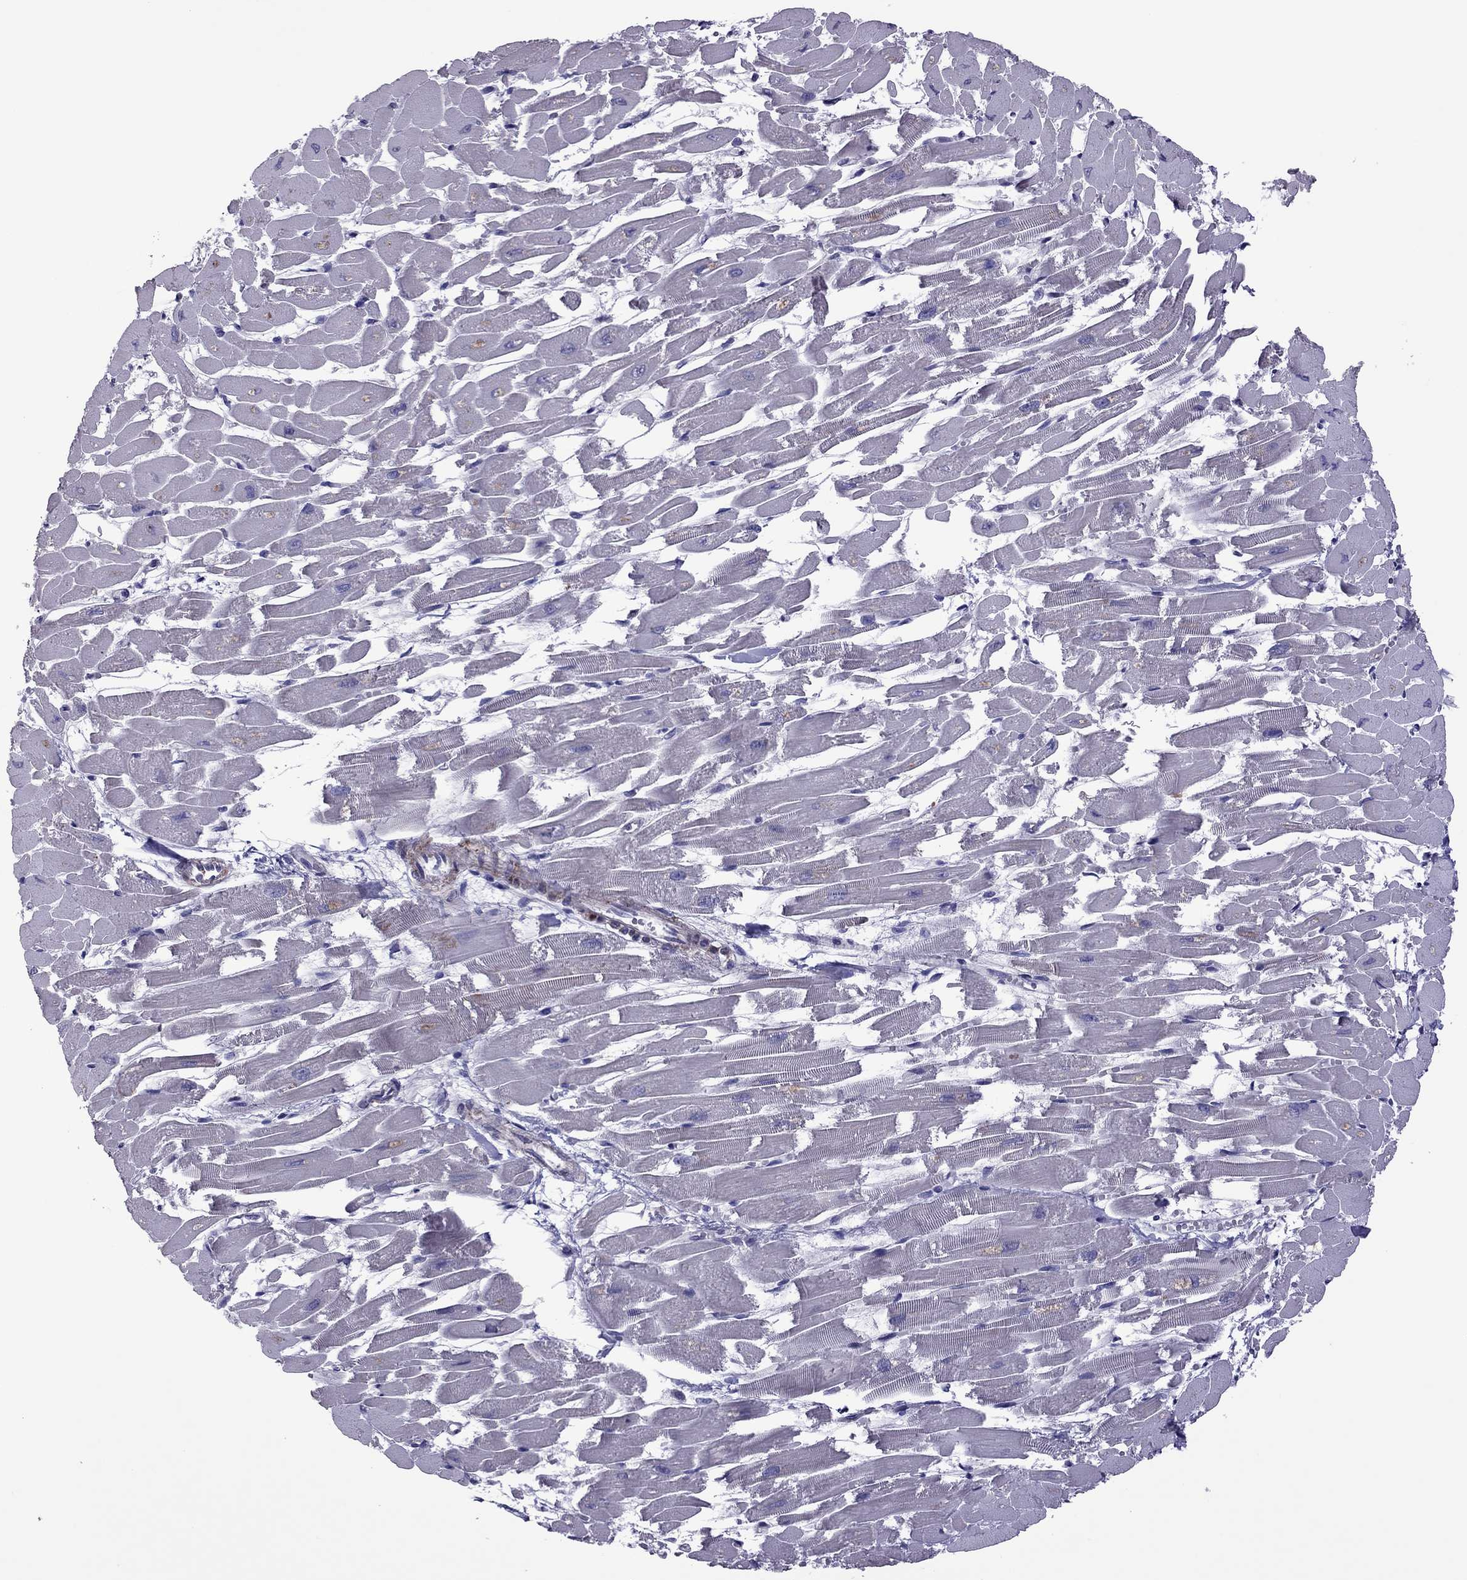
{"staining": {"intensity": "negative", "quantity": "none", "location": "none"}, "tissue": "heart muscle", "cell_type": "Cardiomyocytes", "image_type": "normal", "snomed": [{"axis": "morphology", "description": "Normal tissue, NOS"}, {"axis": "topography", "description": "Heart"}], "caption": "Unremarkable heart muscle was stained to show a protein in brown. There is no significant staining in cardiomyocytes. (DAB immunohistochemistry (IHC), high magnification).", "gene": "SLC16A8", "patient": {"sex": "female", "age": 52}}